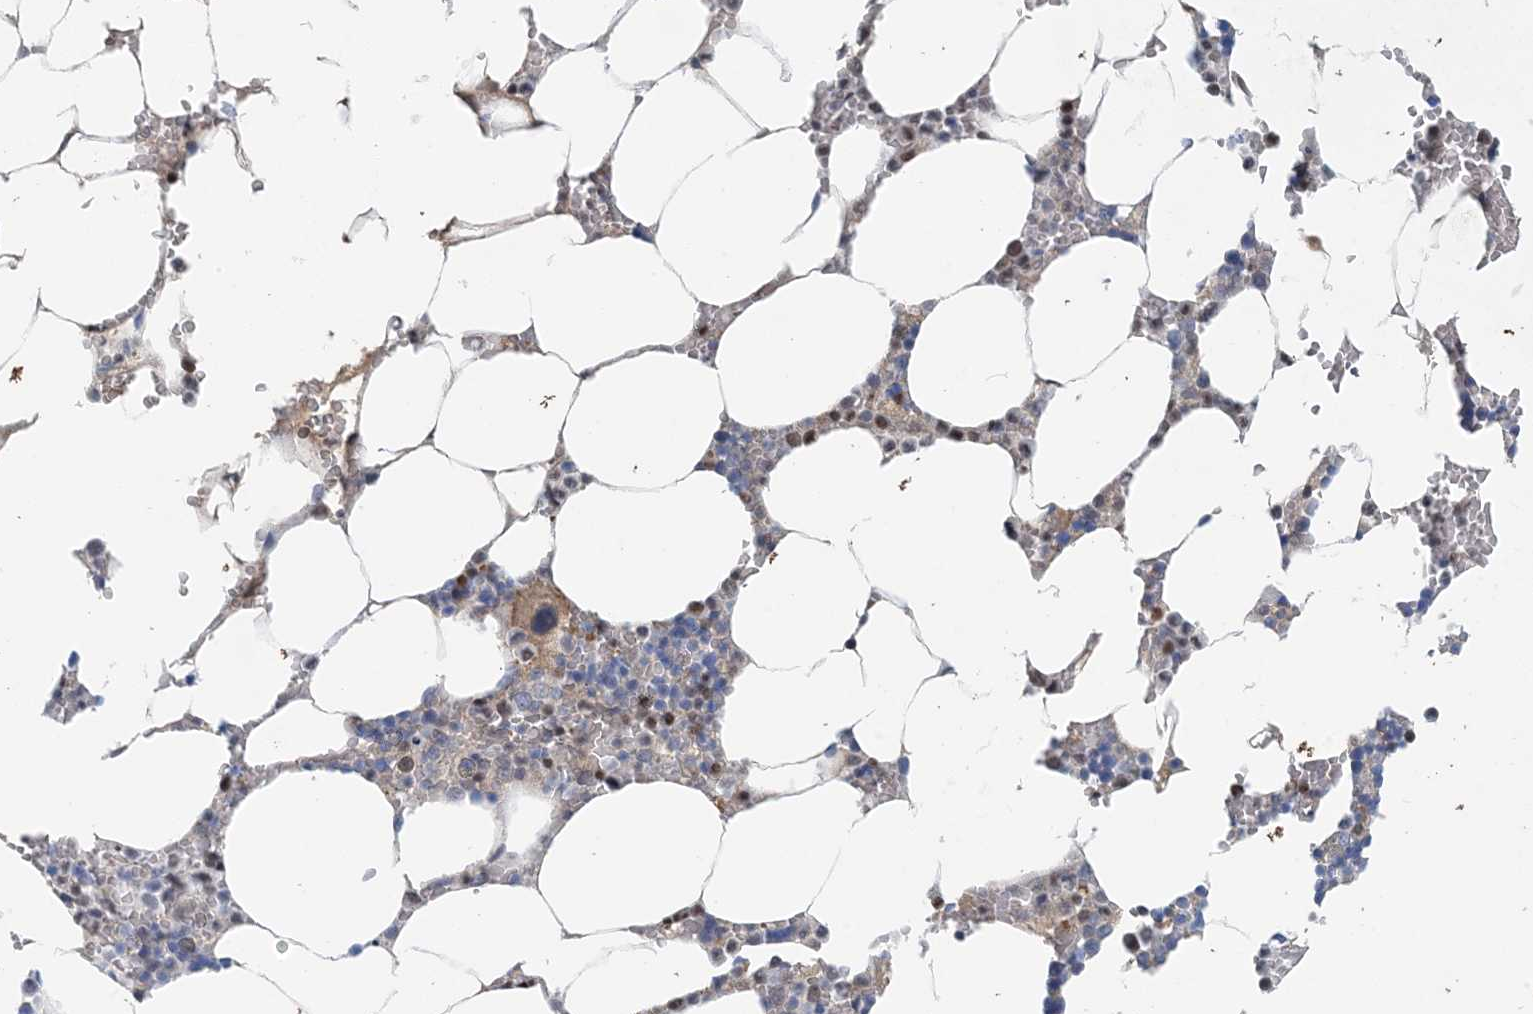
{"staining": {"intensity": "moderate", "quantity": "<25%", "location": "nuclear"}, "tissue": "bone marrow", "cell_type": "Hematopoietic cells", "image_type": "normal", "snomed": [{"axis": "morphology", "description": "Normal tissue, NOS"}, {"axis": "topography", "description": "Bone marrow"}], "caption": "DAB immunohistochemical staining of benign human bone marrow demonstrates moderate nuclear protein positivity in approximately <25% of hematopoietic cells.", "gene": "HIKESHI", "patient": {"sex": "male", "age": 70}}